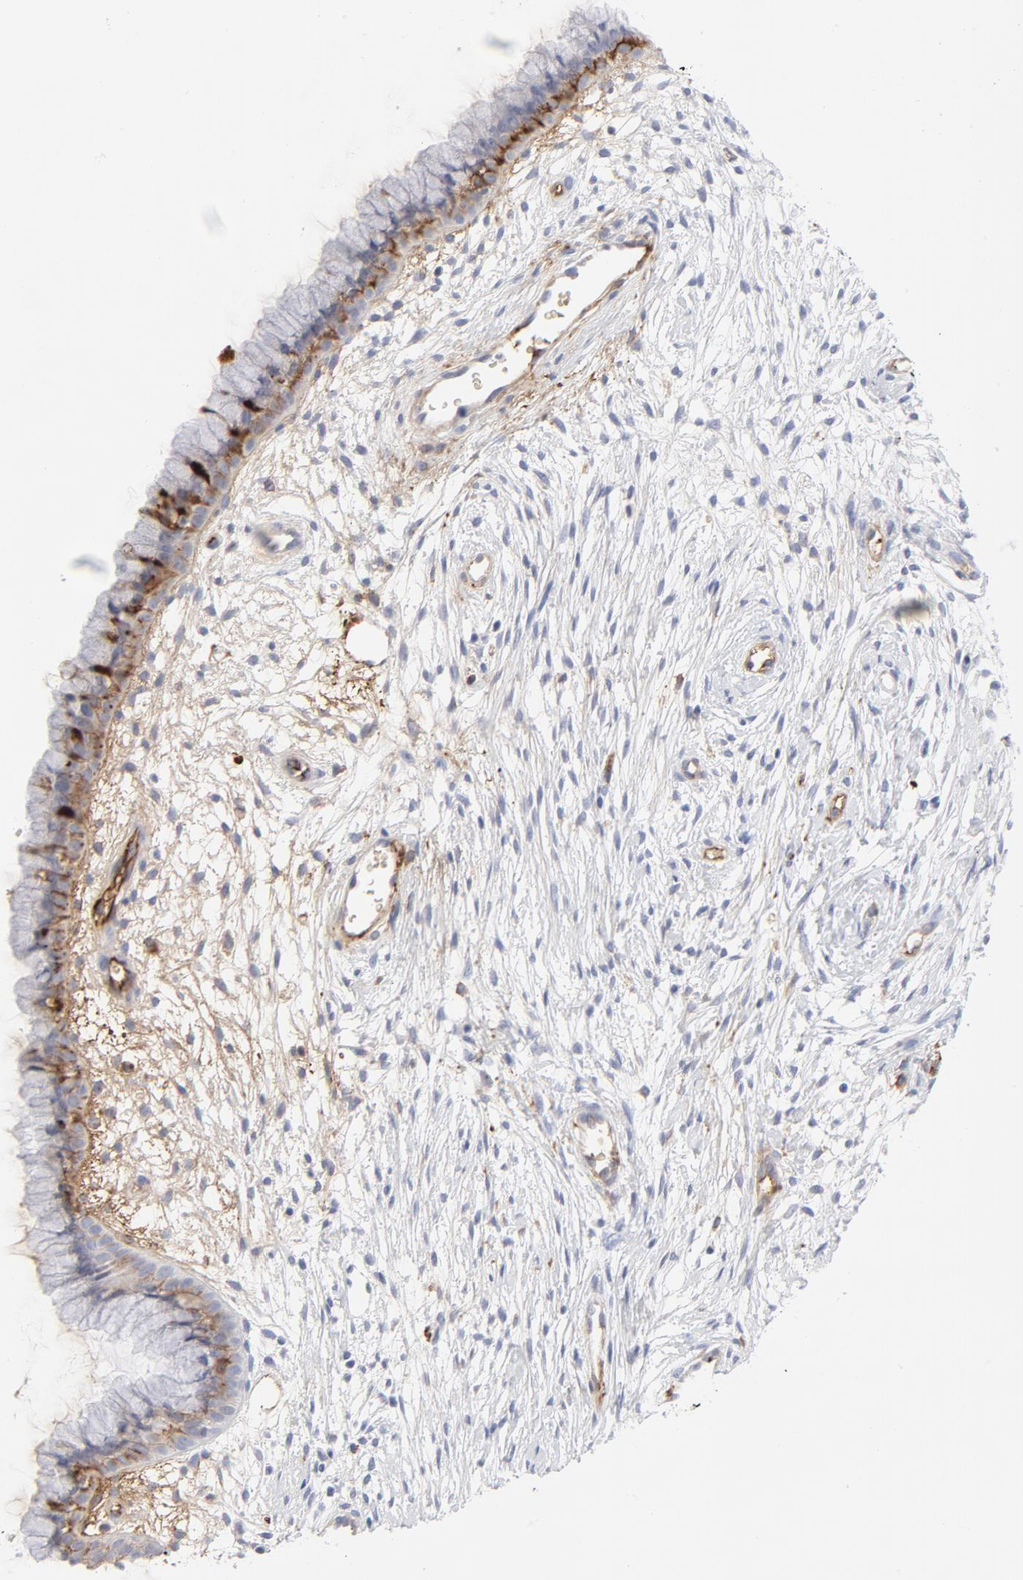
{"staining": {"intensity": "negative", "quantity": "none", "location": "none"}, "tissue": "cervix", "cell_type": "Glandular cells", "image_type": "normal", "snomed": [{"axis": "morphology", "description": "Normal tissue, NOS"}, {"axis": "topography", "description": "Cervix"}], "caption": "Immunohistochemistry (IHC) histopathology image of unremarkable cervix: cervix stained with DAB (3,3'-diaminobenzidine) displays no significant protein expression in glandular cells. (DAB (3,3'-diaminobenzidine) immunohistochemistry, high magnification).", "gene": "PLAT", "patient": {"sex": "female", "age": 39}}